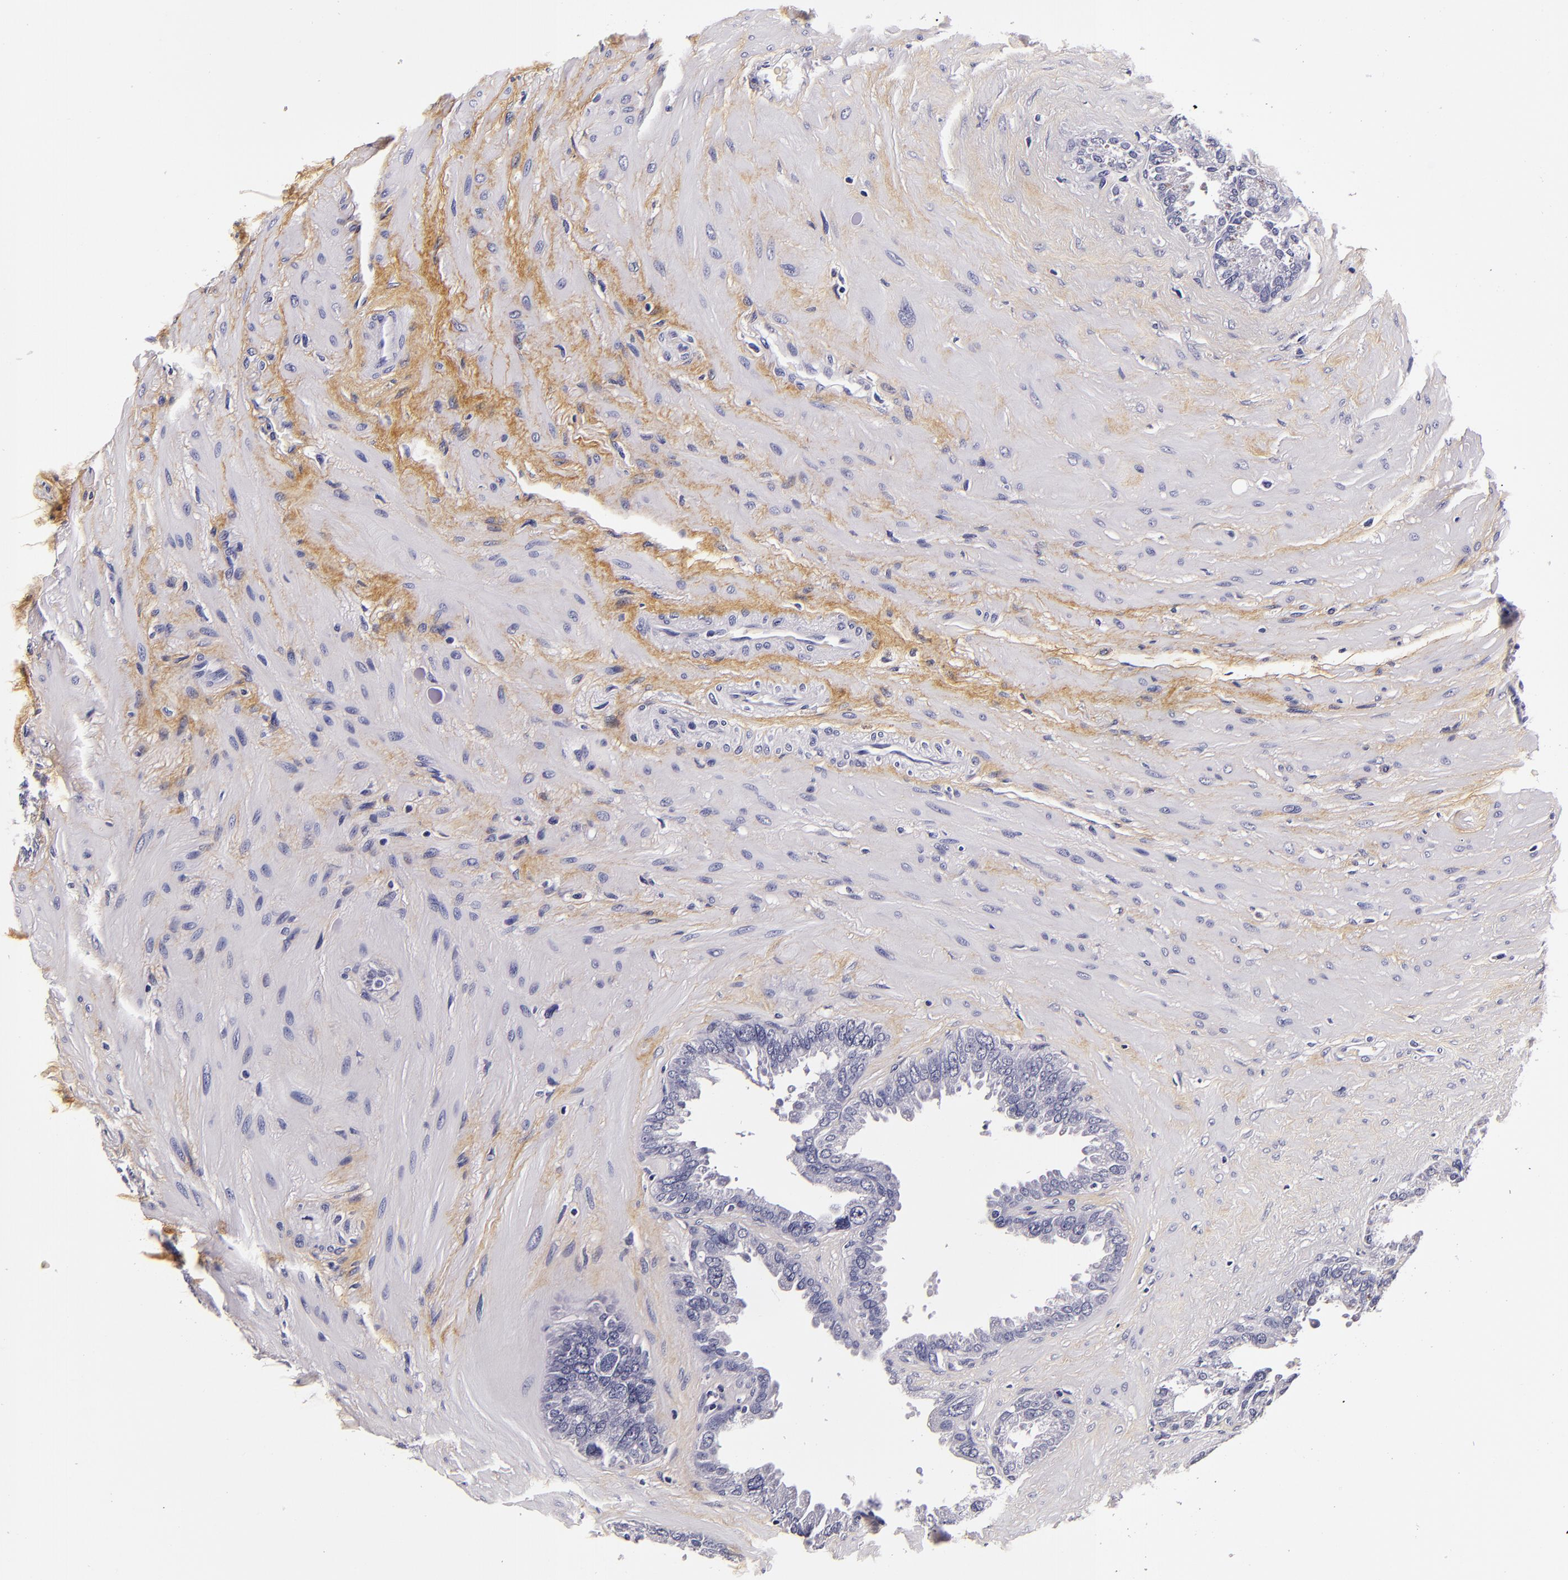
{"staining": {"intensity": "negative", "quantity": "none", "location": "none"}, "tissue": "seminal vesicle", "cell_type": "Glandular cells", "image_type": "normal", "snomed": [{"axis": "morphology", "description": "Normal tissue, NOS"}, {"axis": "topography", "description": "Prostate"}, {"axis": "topography", "description": "Seminal veicle"}], "caption": "A histopathology image of seminal vesicle stained for a protein exhibits no brown staining in glandular cells.", "gene": "FBN1", "patient": {"sex": "male", "age": 63}}